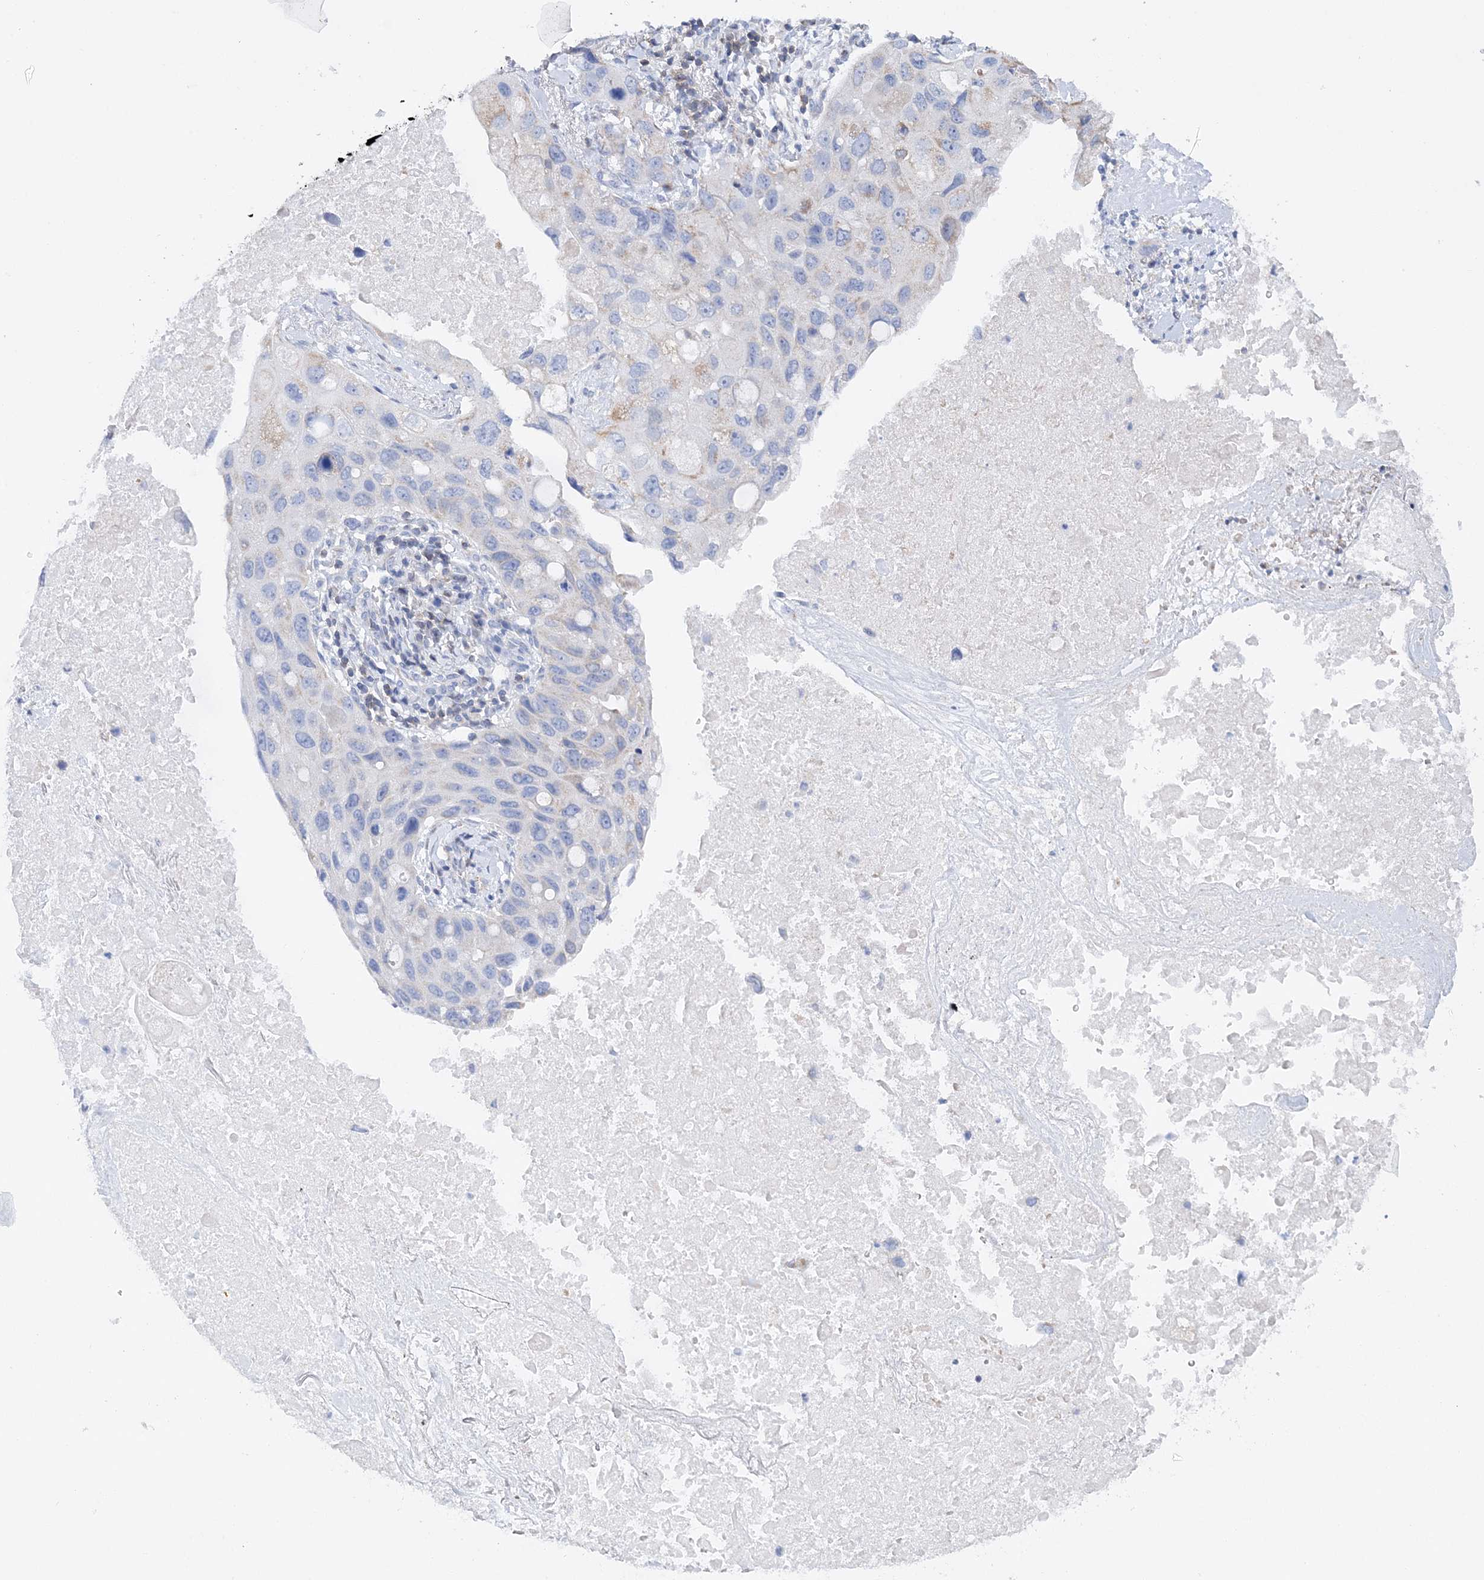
{"staining": {"intensity": "negative", "quantity": "none", "location": "none"}, "tissue": "lung cancer", "cell_type": "Tumor cells", "image_type": "cancer", "snomed": [{"axis": "morphology", "description": "Squamous cell carcinoma, NOS"}, {"axis": "topography", "description": "Lung"}], "caption": "DAB (3,3'-diaminobenzidine) immunohistochemical staining of human lung squamous cell carcinoma displays no significant expression in tumor cells. Brightfield microscopy of immunohistochemistry (IHC) stained with DAB (3,3'-diaminobenzidine) (brown) and hematoxylin (blue), captured at high magnification.", "gene": "TTC32", "patient": {"sex": "female", "age": 73}}